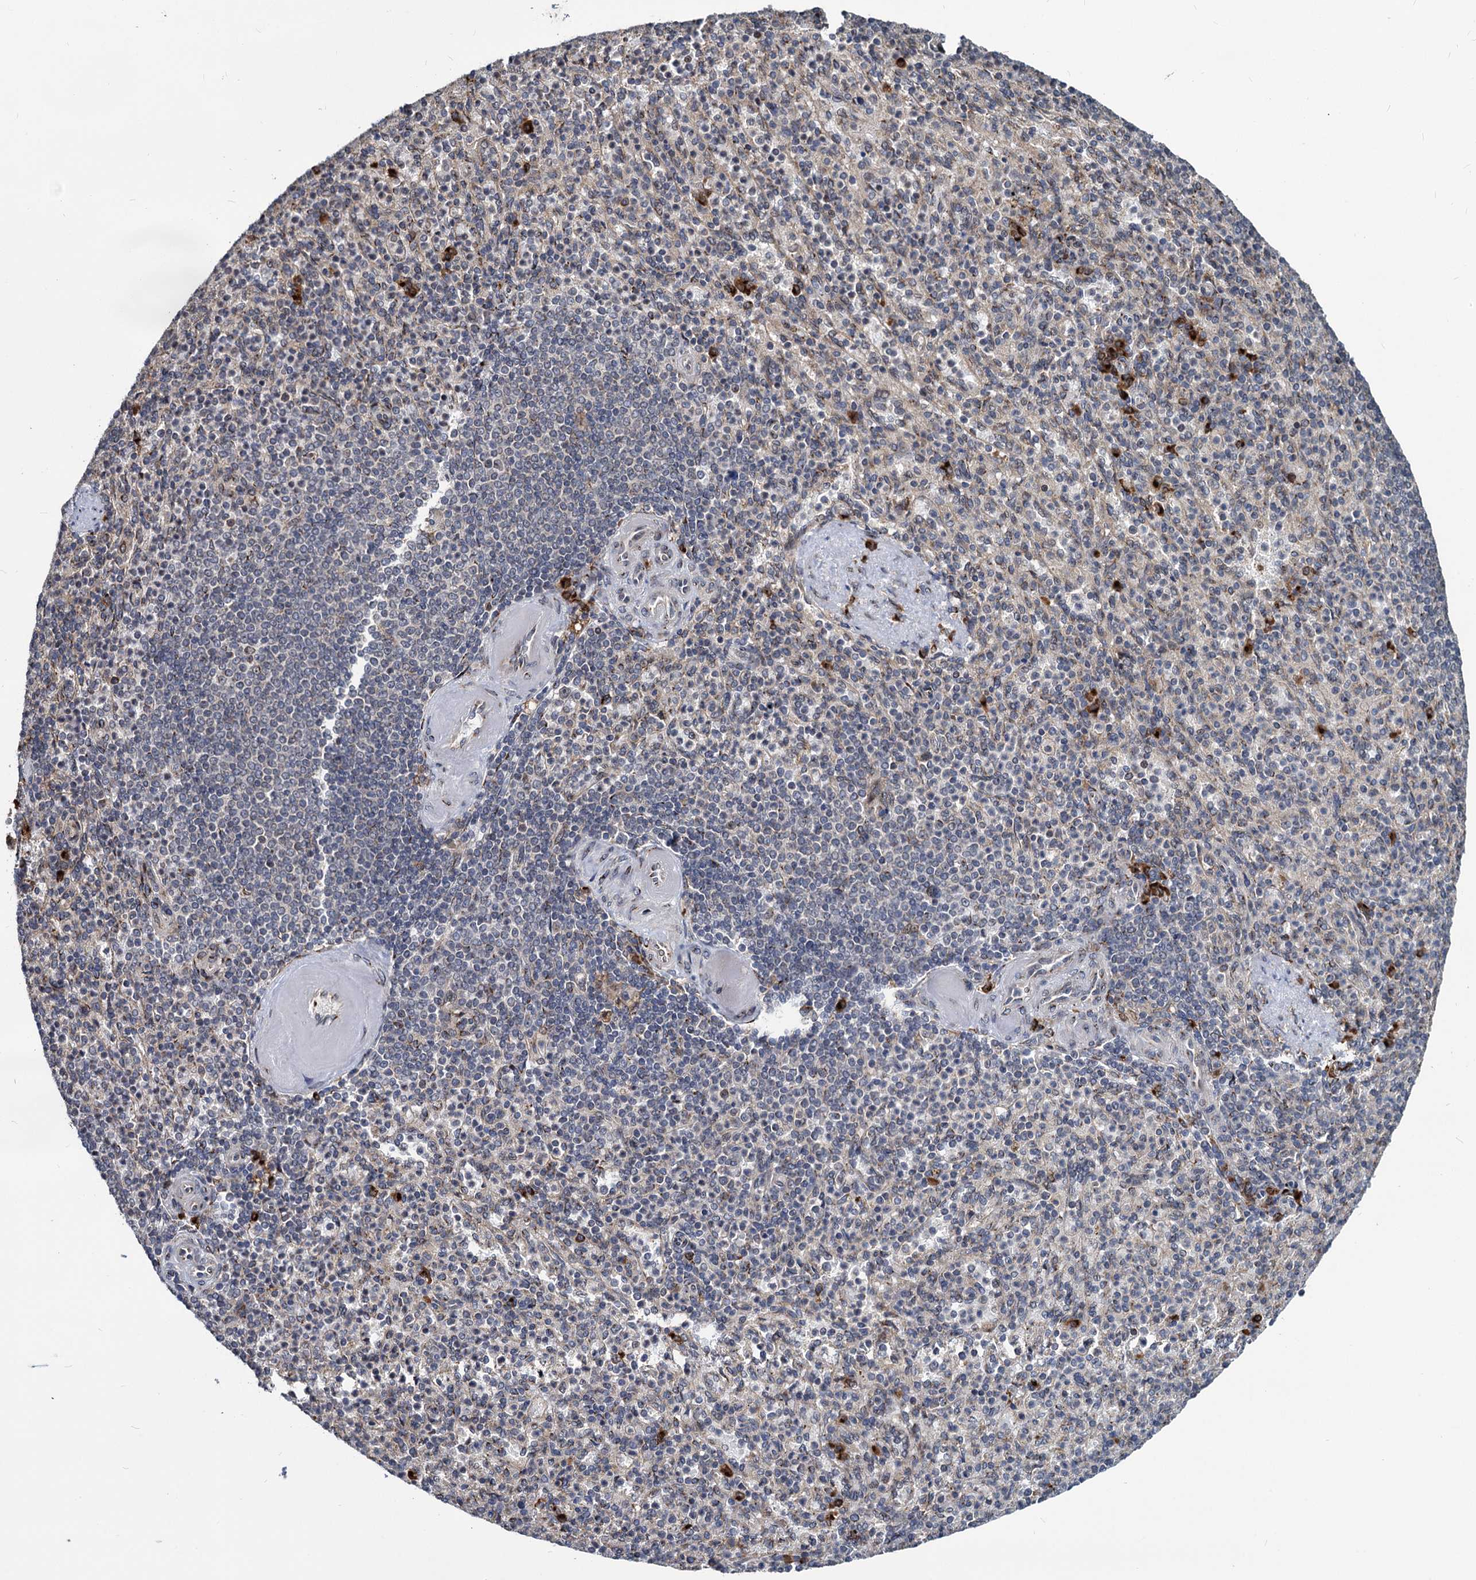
{"staining": {"intensity": "negative", "quantity": "none", "location": "none"}, "tissue": "spleen", "cell_type": "Cells in red pulp", "image_type": "normal", "snomed": [{"axis": "morphology", "description": "Normal tissue, NOS"}, {"axis": "topography", "description": "Spleen"}], "caption": "High power microscopy photomicrograph of an immunohistochemistry image of unremarkable spleen, revealing no significant staining in cells in red pulp.", "gene": "SAAL1", "patient": {"sex": "female", "age": 74}}